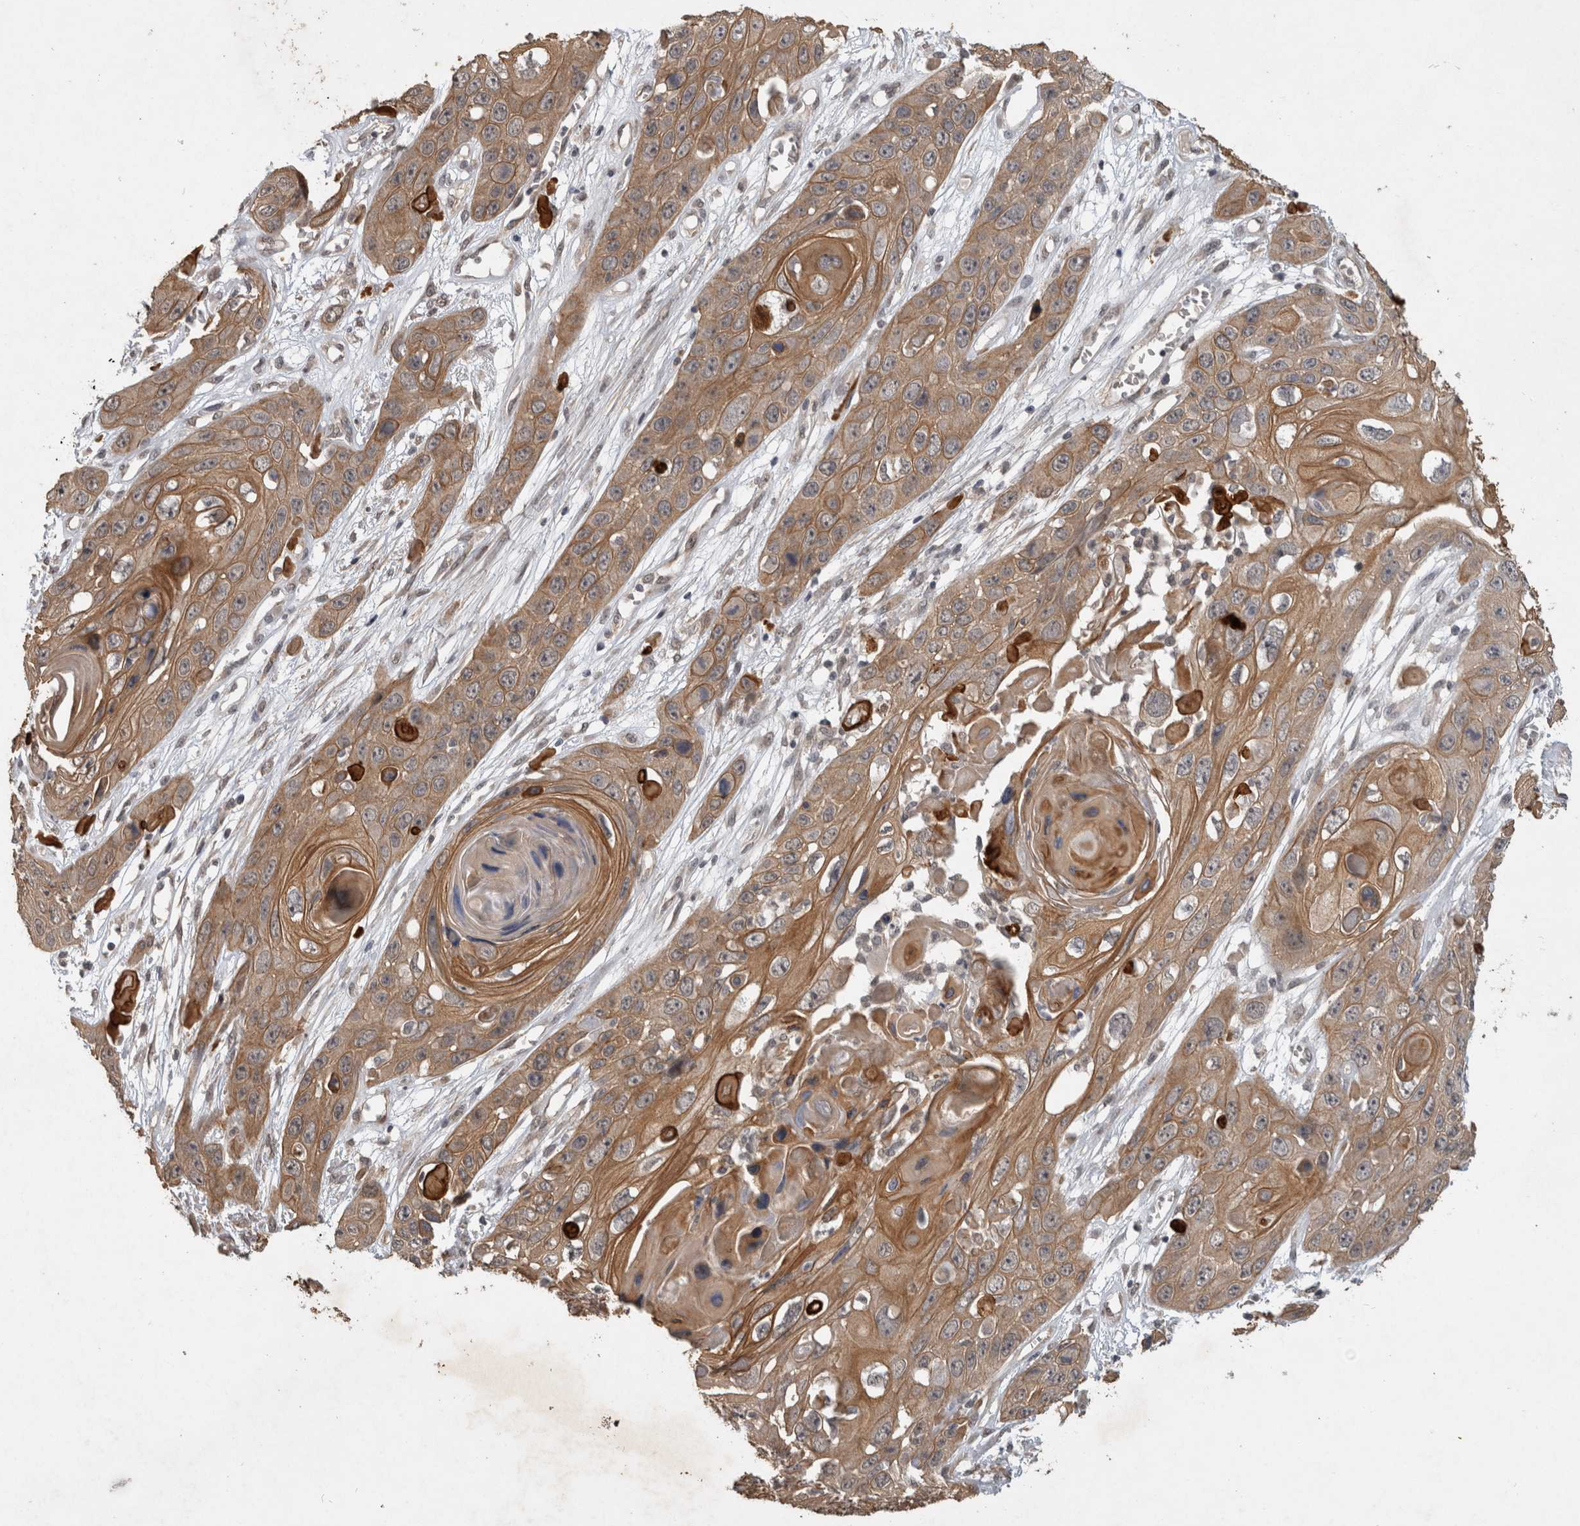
{"staining": {"intensity": "moderate", "quantity": ">75%", "location": "cytoplasmic/membranous"}, "tissue": "skin cancer", "cell_type": "Tumor cells", "image_type": "cancer", "snomed": [{"axis": "morphology", "description": "Squamous cell carcinoma, NOS"}, {"axis": "topography", "description": "Skin"}], "caption": "Human squamous cell carcinoma (skin) stained with a protein marker exhibits moderate staining in tumor cells.", "gene": "RHPN1", "patient": {"sex": "male", "age": 55}}